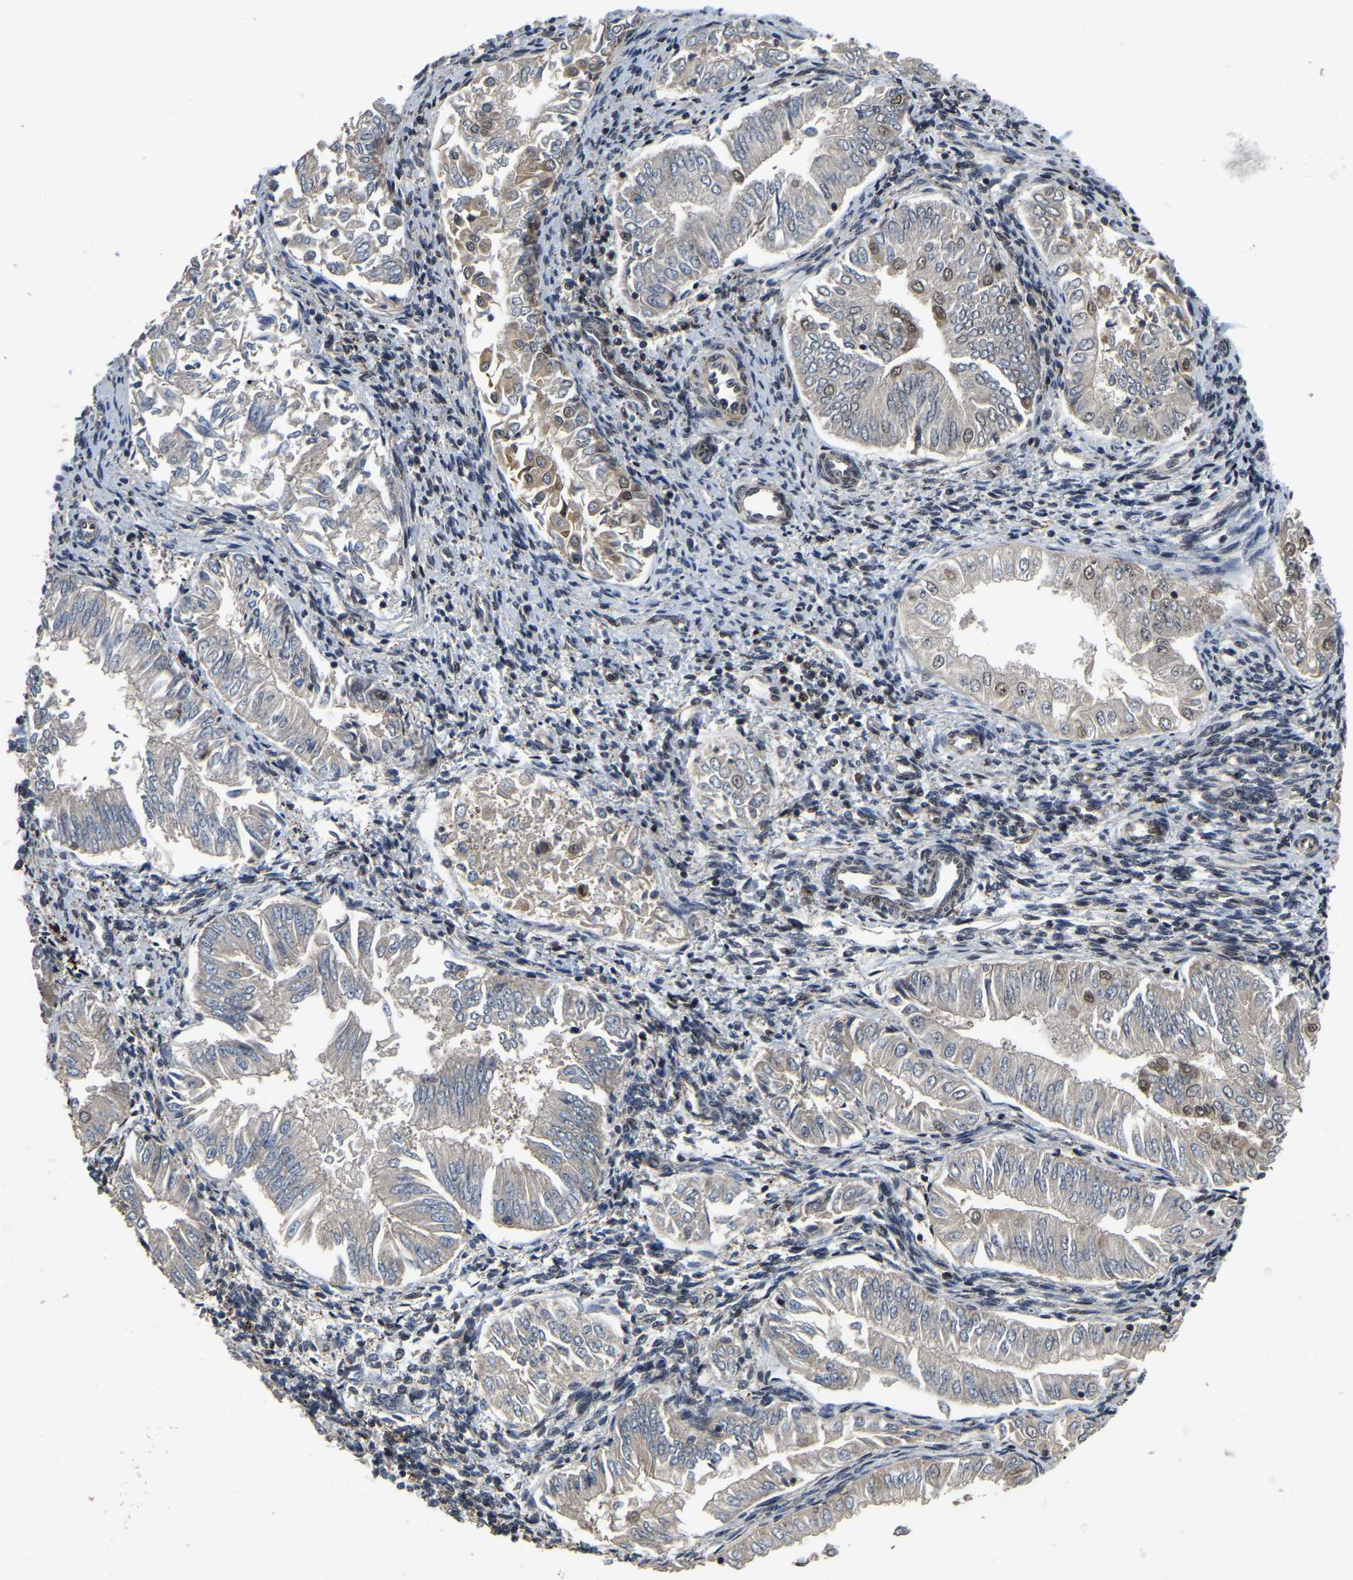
{"staining": {"intensity": "weak", "quantity": "<25%", "location": "nuclear"}, "tissue": "endometrial cancer", "cell_type": "Tumor cells", "image_type": "cancer", "snomed": [{"axis": "morphology", "description": "Adenocarcinoma, NOS"}, {"axis": "topography", "description": "Endometrium"}], "caption": "Tumor cells show no significant protein staining in endometrial cancer.", "gene": "CIAO1", "patient": {"sex": "female", "age": 53}}